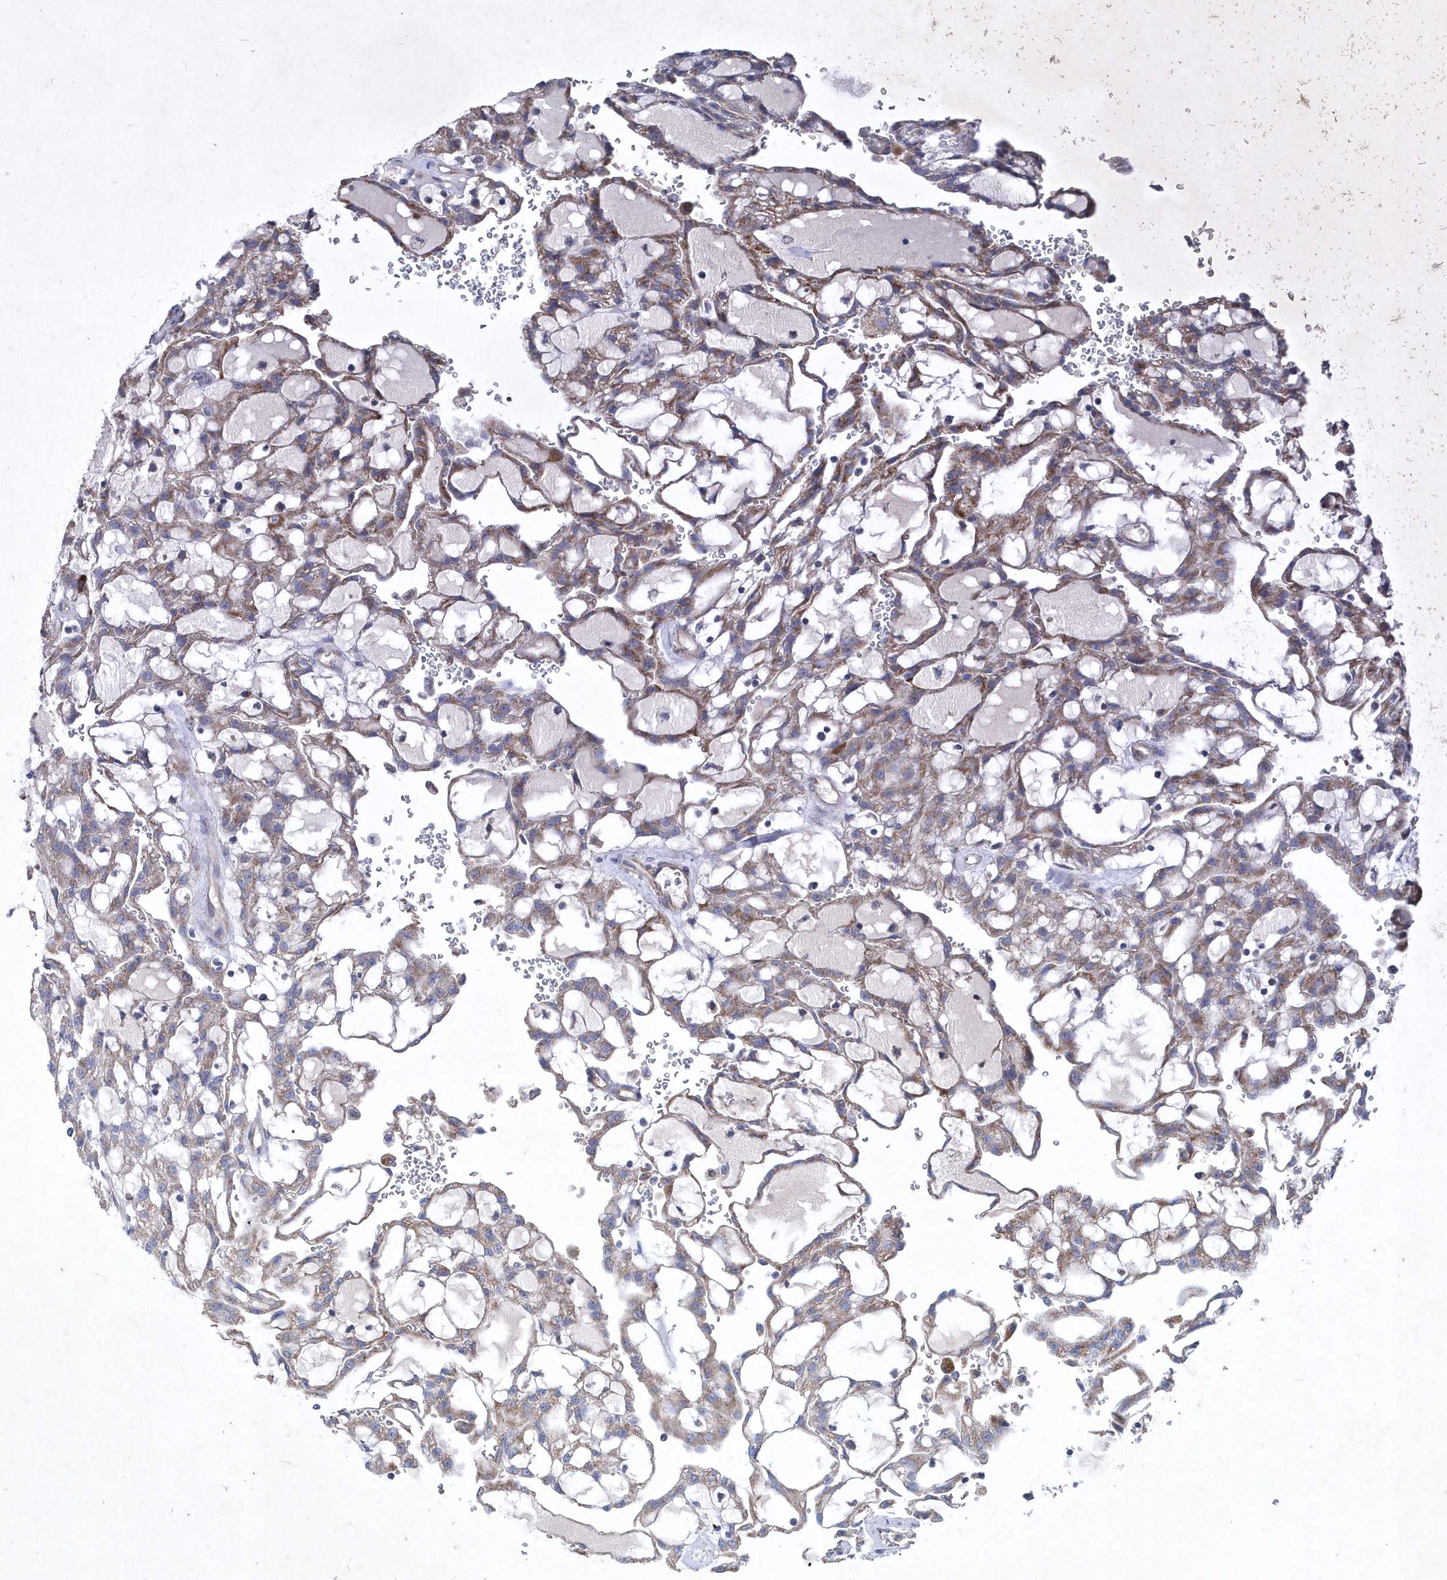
{"staining": {"intensity": "moderate", "quantity": ">75%", "location": "cytoplasmic/membranous"}, "tissue": "renal cancer", "cell_type": "Tumor cells", "image_type": "cancer", "snomed": [{"axis": "morphology", "description": "Adenocarcinoma, NOS"}, {"axis": "topography", "description": "Kidney"}], "caption": "The photomicrograph shows a brown stain indicating the presence of a protein in the cytoplasmic/membranous of tumor cells in renal cancer (adenocarcinoma).", "gene": "METTL8", "patient": {"sex": "male", "age": 63}}